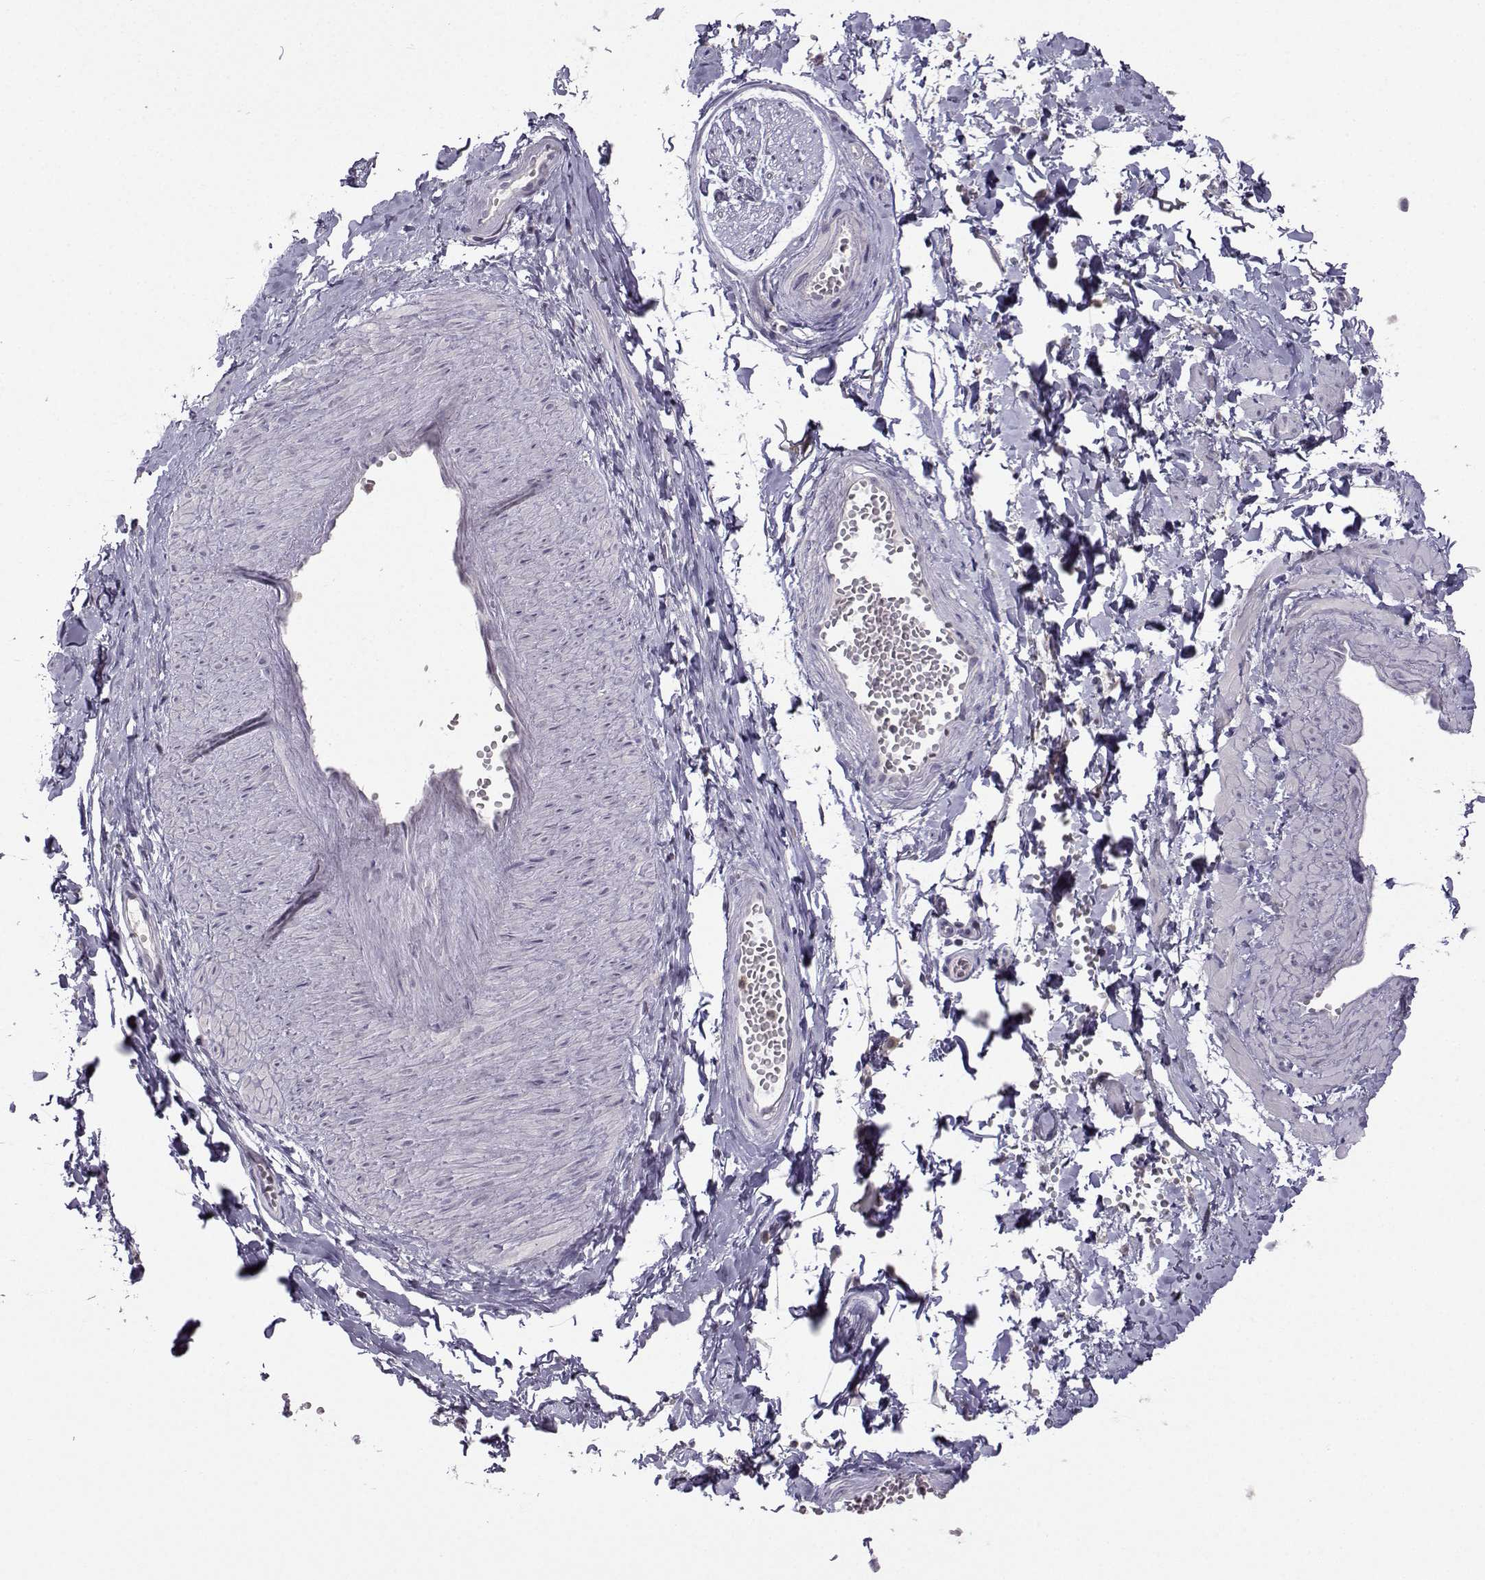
{"staining": {"intensity": "negative", "quantity": "none", "location": "none"}, "tissue": "adipose tissue", "cell_type": "Adipocytes", "image_type": "normal", "snomed": [{"axis": "morphology", "description": "Normal tissue, NOS"}, {"axis": "topography", "description": "Smooth muscle"}, {"axis": "topography", "description": "Peripheral nerve tissue"}], "caption": "Micrograph shows no significant protein expression in adipocytes of unremarkable adipose tissue. (DAB IHC visualized using brightfield microscopy, high magnification).", "gene": "FCAMR", "patient": {"sex": "male", "age": 22}}